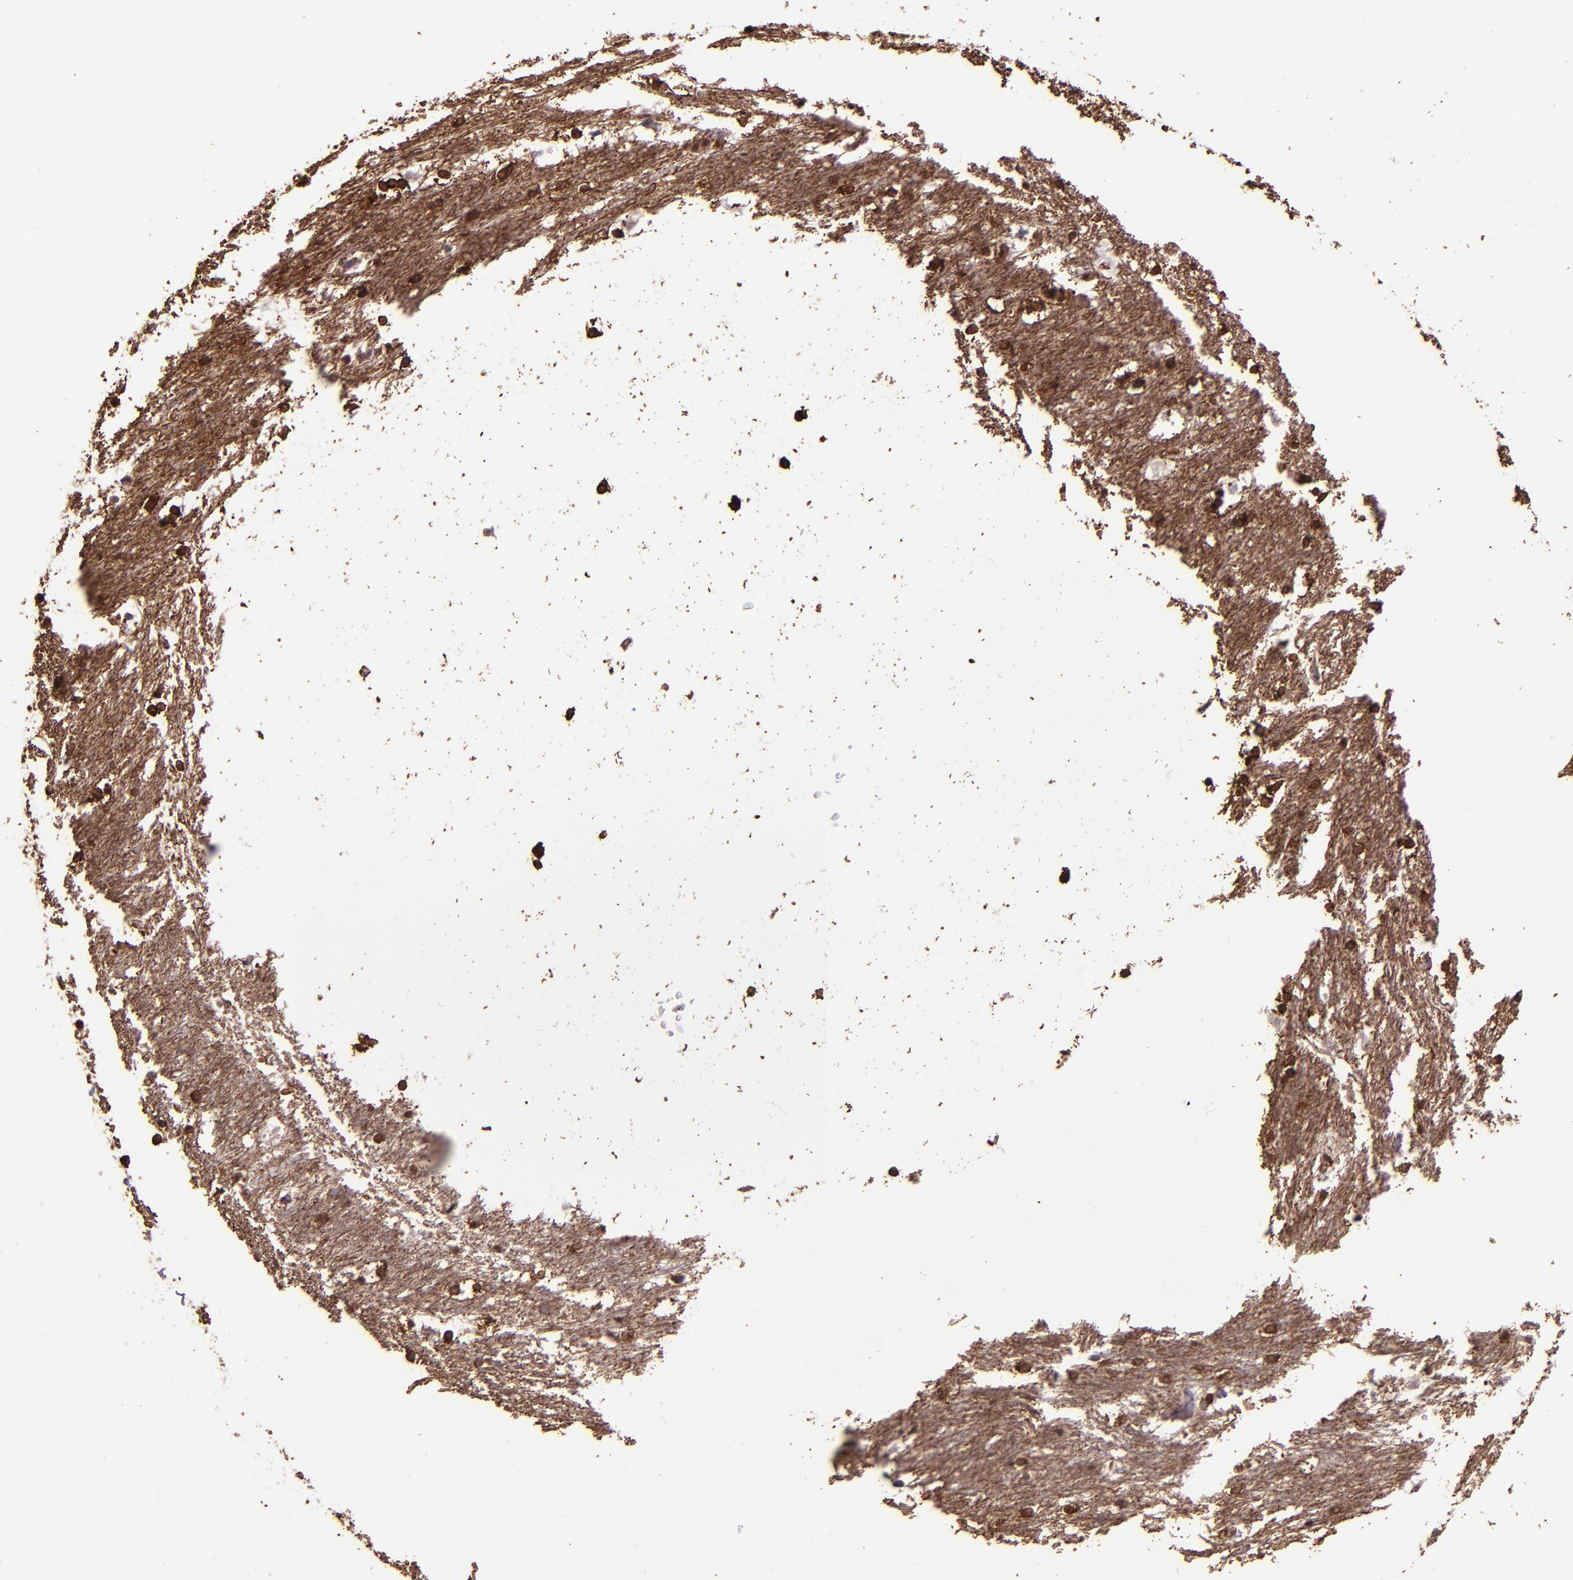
{"staining": {"intensity": "moderate", "quantity": ">75%", "location": "cytoplasmic/membranous"}, "tissue": "caudate", "cell_type": "Glial cells", "image_type": "normal", "snomed": [{"axis": "morphology", "description": "Normal tissue, NOS"}, {"axis": "topography", "description": "Lateral ventricle wall"}], "caption": "Normal caudate was stained to show a protein in brown. There is medium levels of moderate cytoplasmic/membranous staining in approximately >75% of glial cells.", "gene": "WASH6P", "patient": {"sex": "female", "age": 19}}